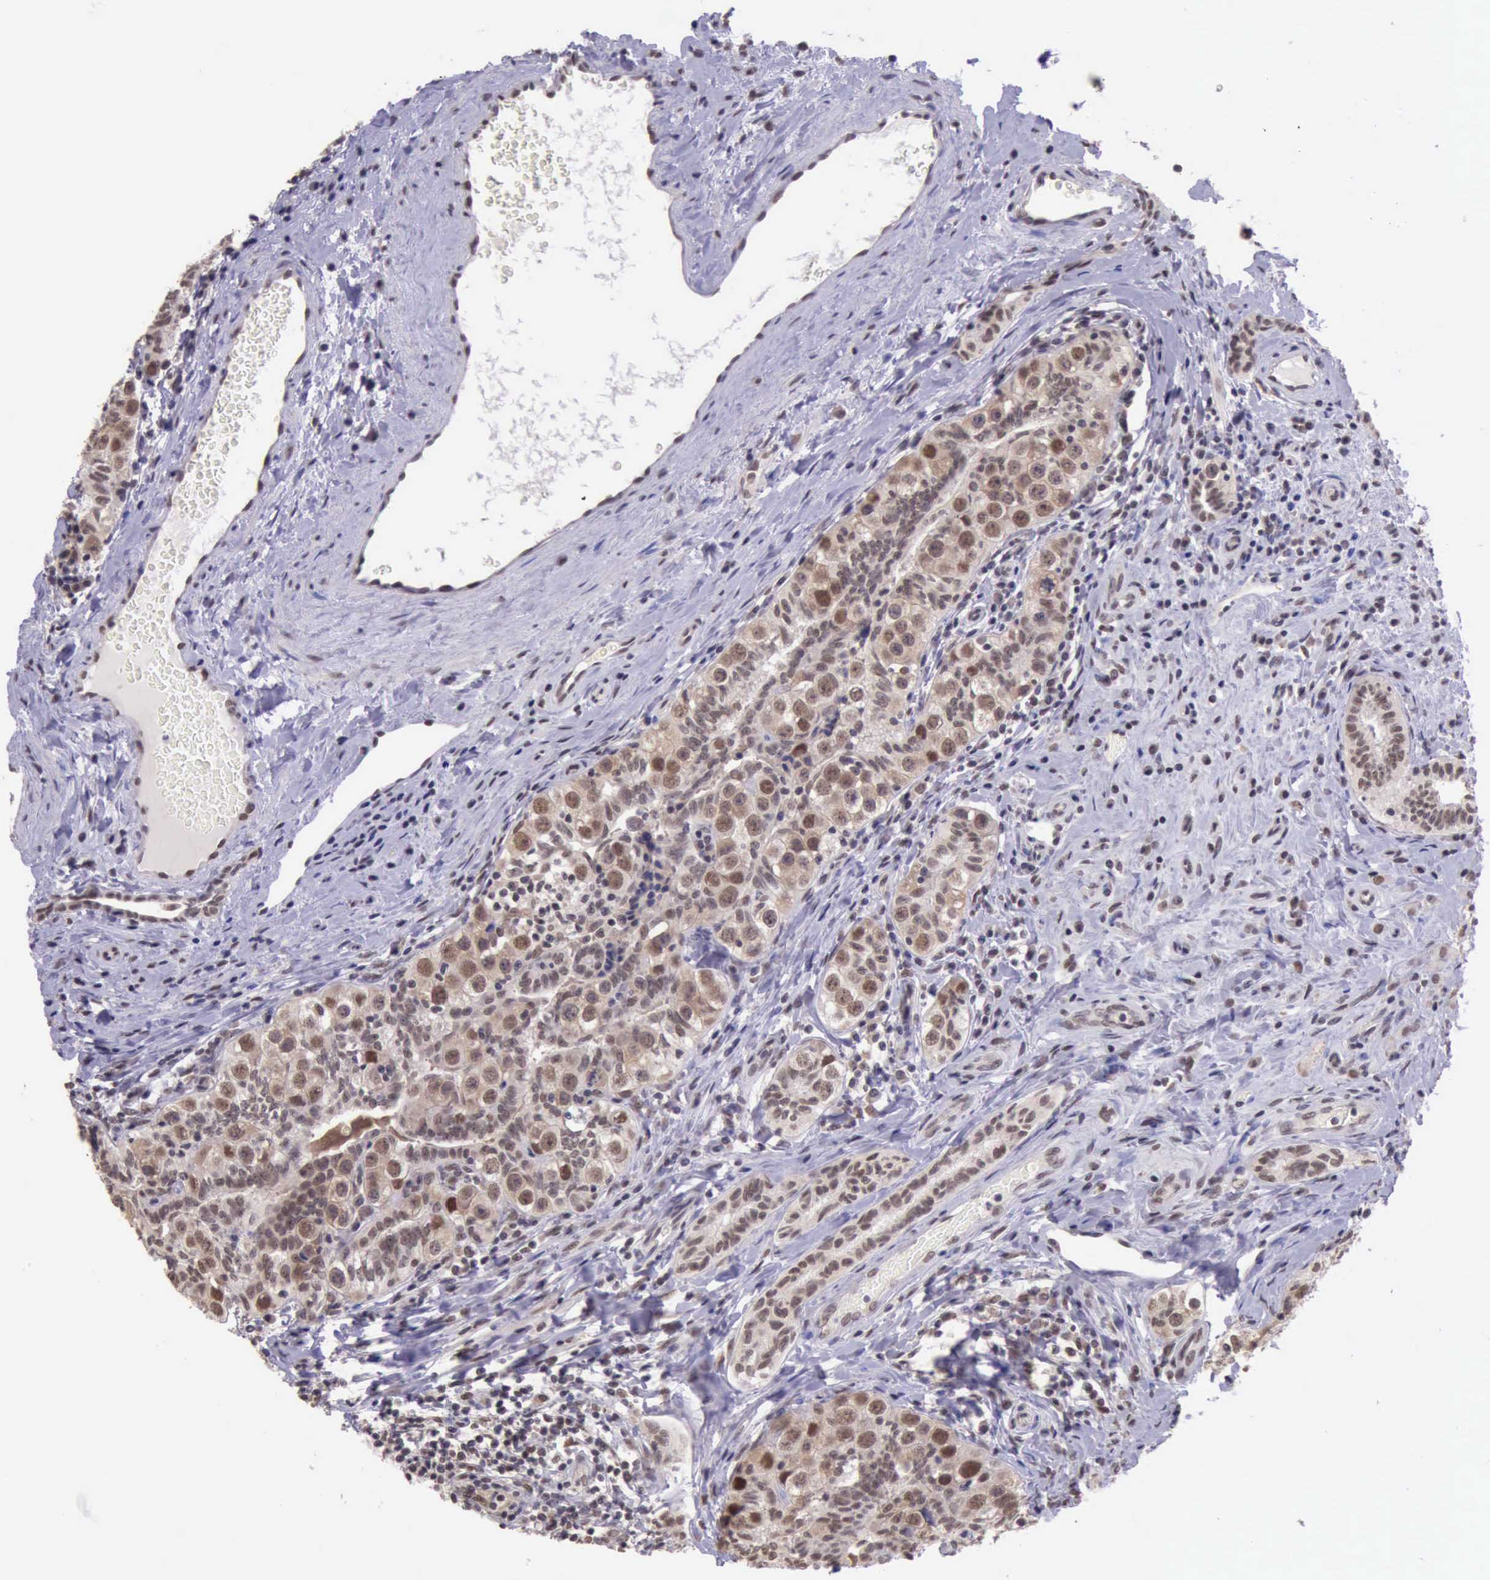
{"staining": {"intensity": "moderate", "quantity": ">75%", "location": "cytoplasmic/membranous,nuclear"}, "tissue": "testis cancer", "cell_type": "Tumor cells", "image_type": "cancer", "snomed": [{"axis": "morphology", "description": "Seminoma, NOS"}, {"axis": "topography", "description": "Testis"}], "caption": "IHC (DAB) staining of human testis cancer exhibits moderate cytoplasmic/membranous and nuclear protein expression in approximately >75% of tumor cells.", "gene": "PRPF39", "patient": {"sex": "male", "age": 32}}